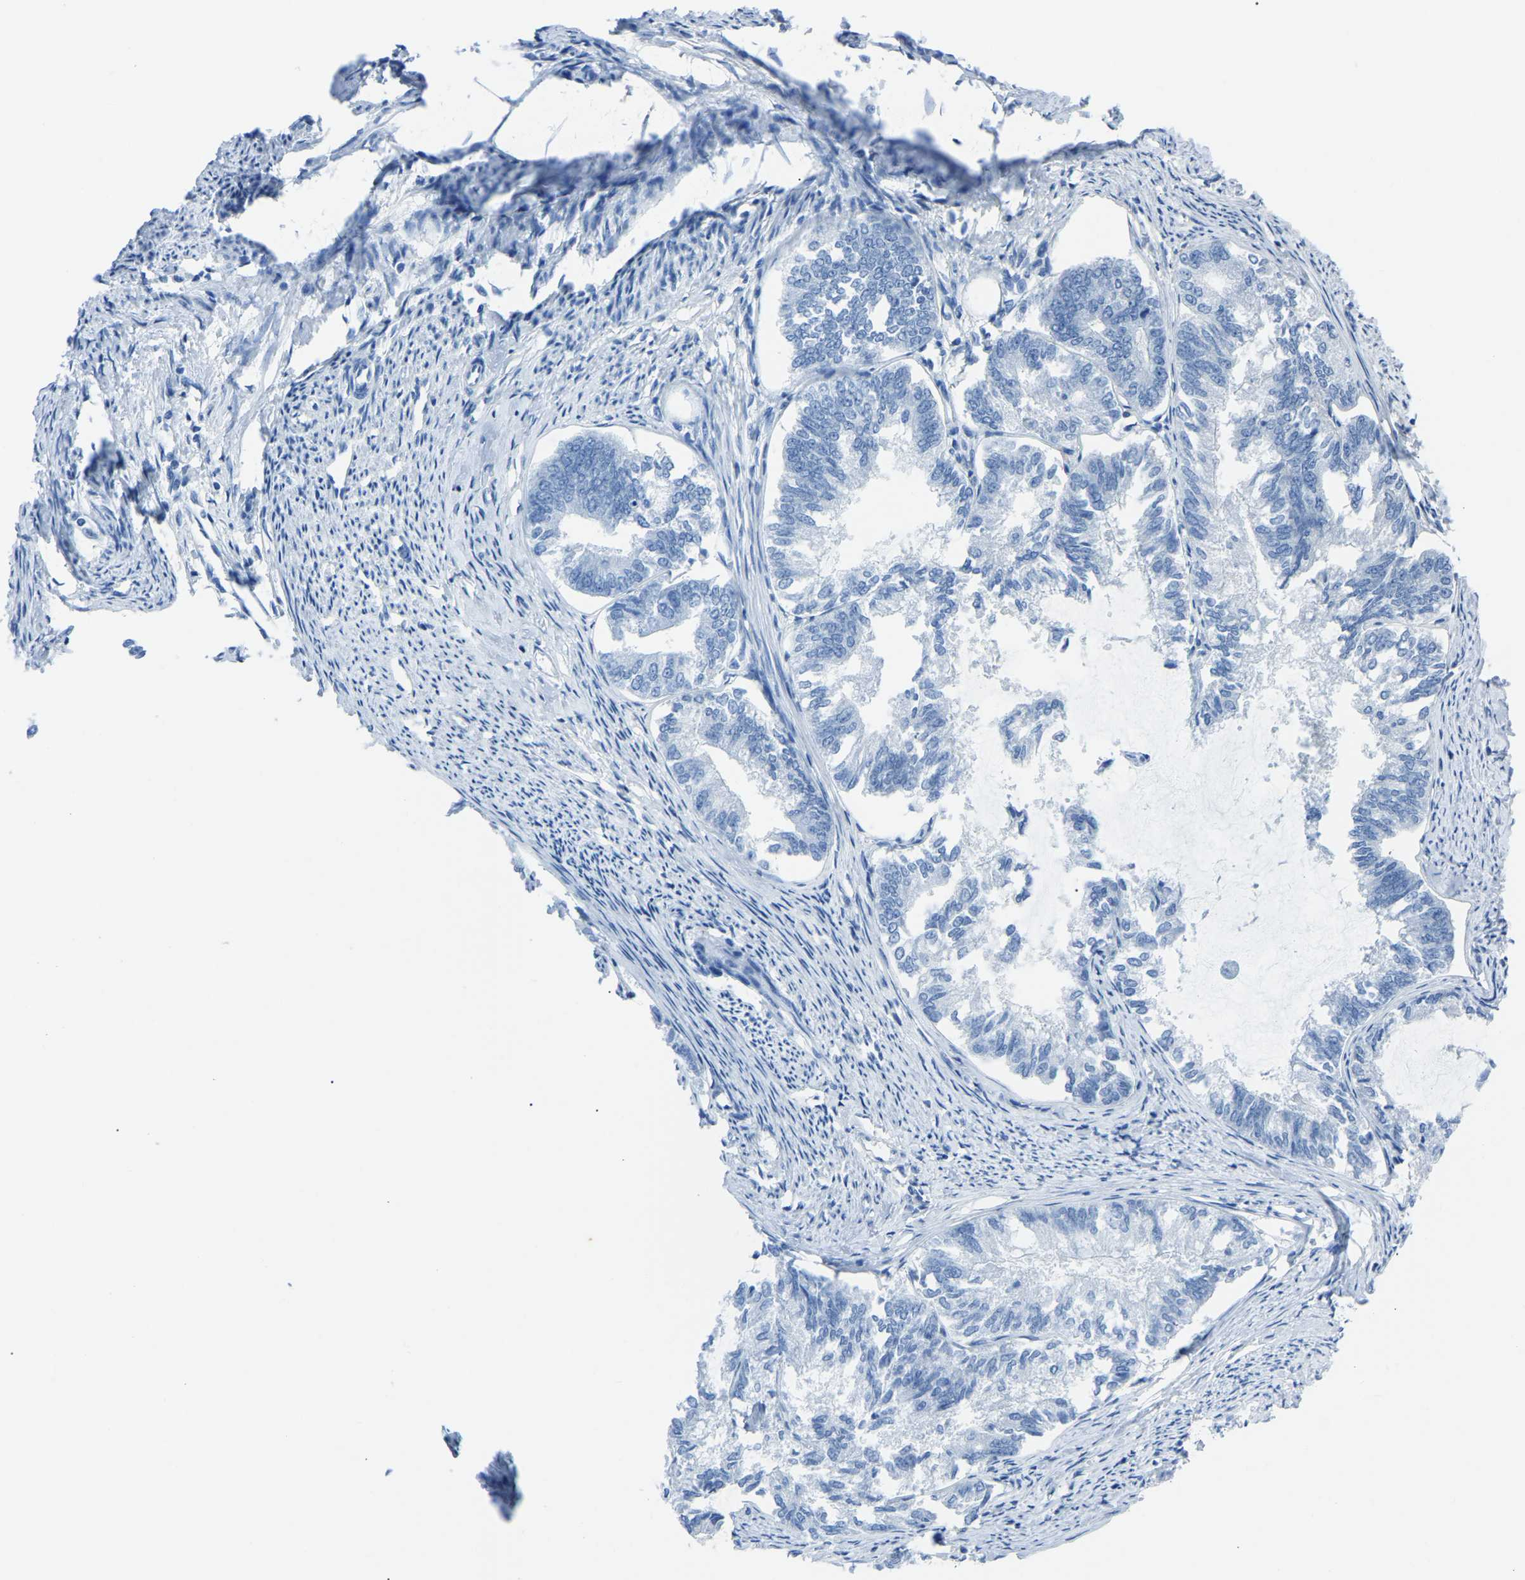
{"staining": {"intensity": "negative", "quantity": "none", "location": "none"}, "tissue": "endometrial cancer", "cell_type": "Tumor cells", "image_type": "cancer", "snomed": [{"axis": "morphology", "description": "Adenocarcinoma, NOS"}, {"axis": "topography", "description": "Endometrium"}], "caption": "This is an immunohistochemistry photomicrograph of human endometrial cancer. There is no positivity in tumor cells.", "gene": "AIMP1", "patient": {"sex": "female", "age": 86}}